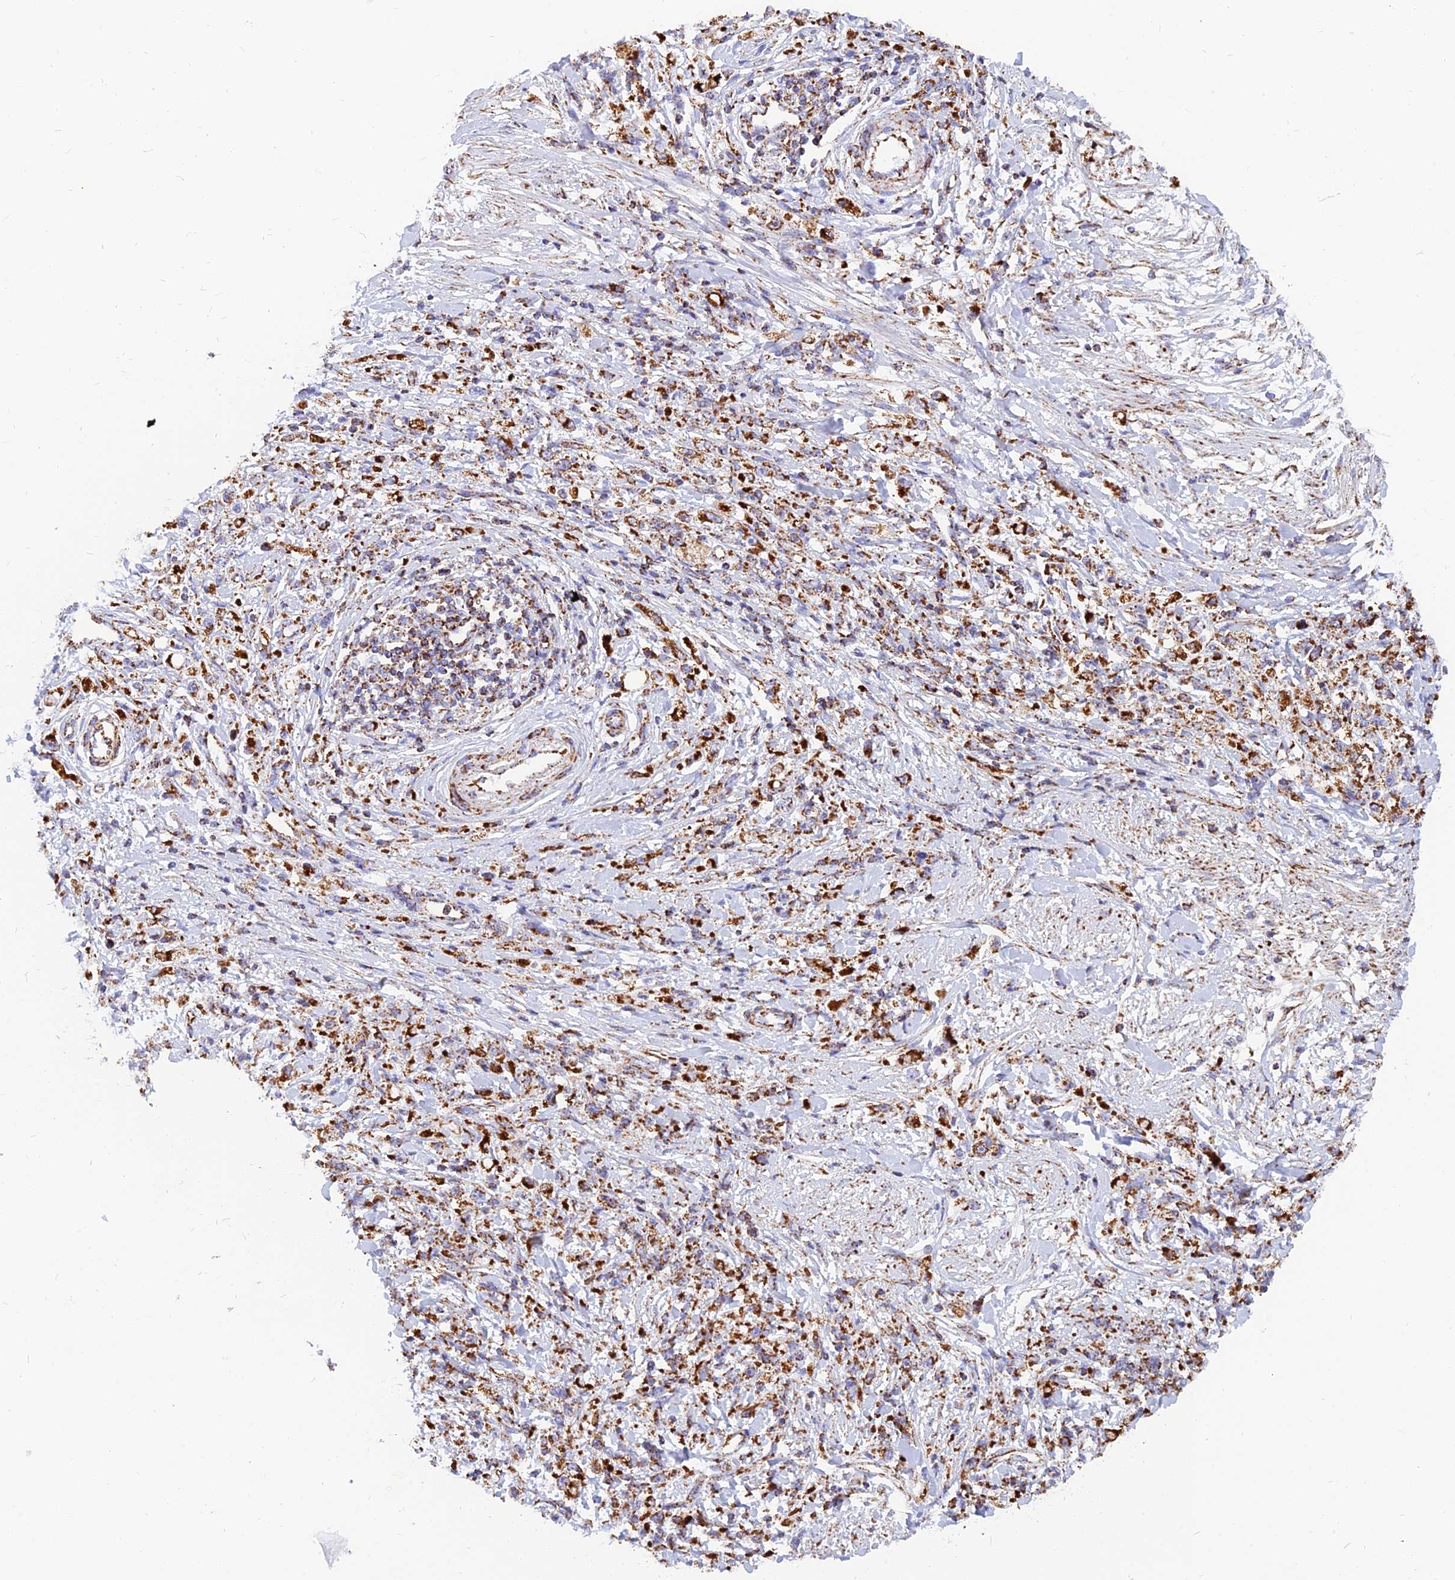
{"staining": {"intensity": "strong", "quantity": ">75%", "location": "cytoplasmic/membranous"}, "tissue": "stomach cancer", "cell_type": "Tumor cells", "image_type": "cancer", "snomed": [{"axis": "morphology", "description": "Adenocarcinoma, NOS"}, {"axis": "topography", "description": "Stomach"}], "caption": "Strong cytoplasmic/membranous protein staining is appreciated in approximately >75% of tumor cells in adenocarcinoma (stomach).", "gene": "NDUFB6", "patient": {"sex": "female", "age": 59}}